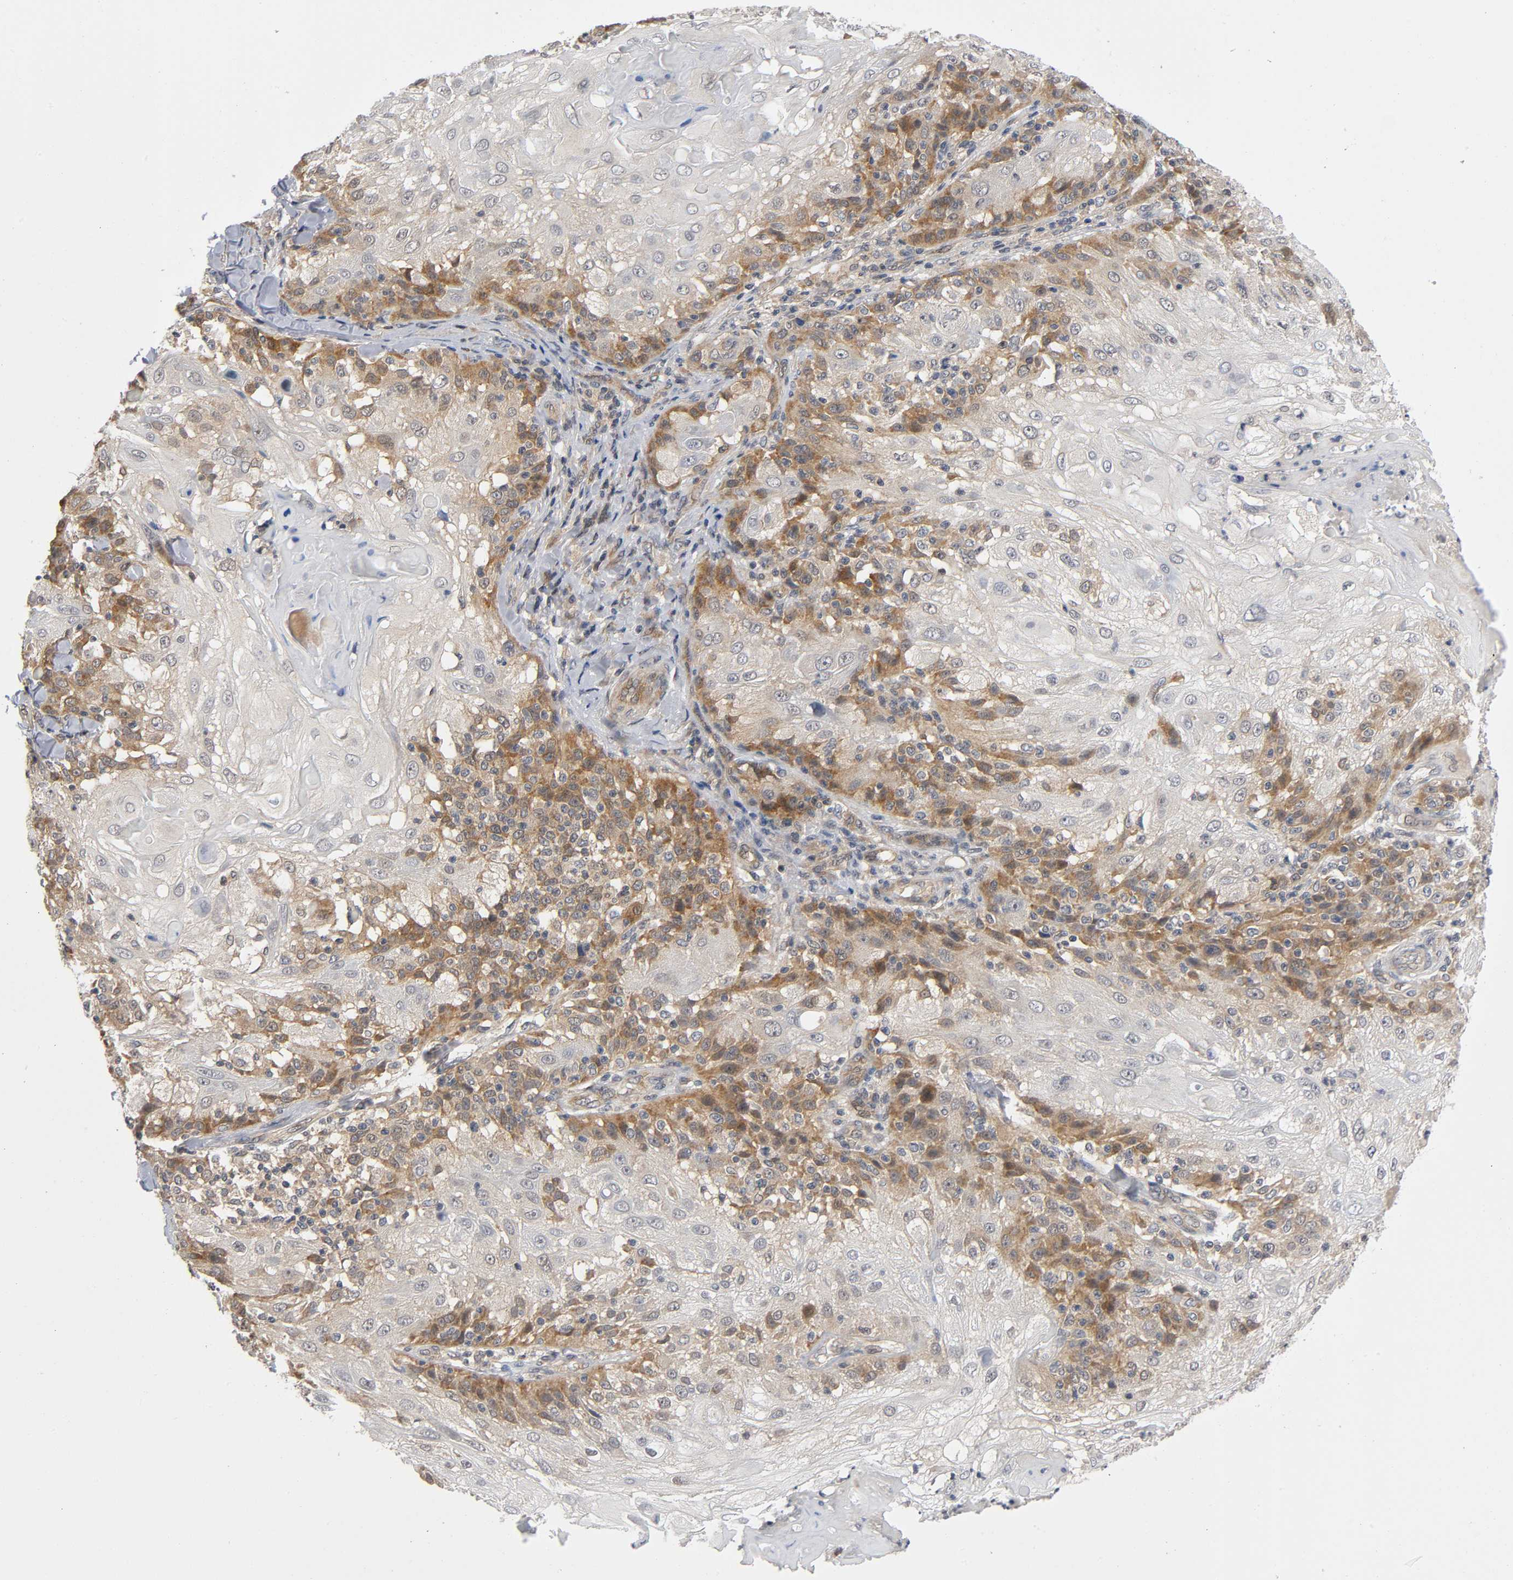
{"staining": {"intensity": "moderate", "quantity": ">75%", "location": "cytoplasmic/membranous"}, "tissue": "skin cancer", "cell_type": "Tumor cells", "image_type": "cancer", "snomed": [{"axis": "morphology", "description": "Normal tissue, NOS"}, {"axis": "morphology", "description": "Squamous cell carcinoma, NOS"}, {"axis": "topography", "description": "Skin"}], "caption": "Immunohistochemistry image of neoplastic tissue: human skin cancer stained using immunohistochemistry shows medium levels of moderate protein expression localized specifically in the cytoplasmic/membranous of tumor cells, appearing as a cytoplasmic/membranous brown color.", "gene": "MAPK8", "patient": {"sex": "female", "age": 83}}